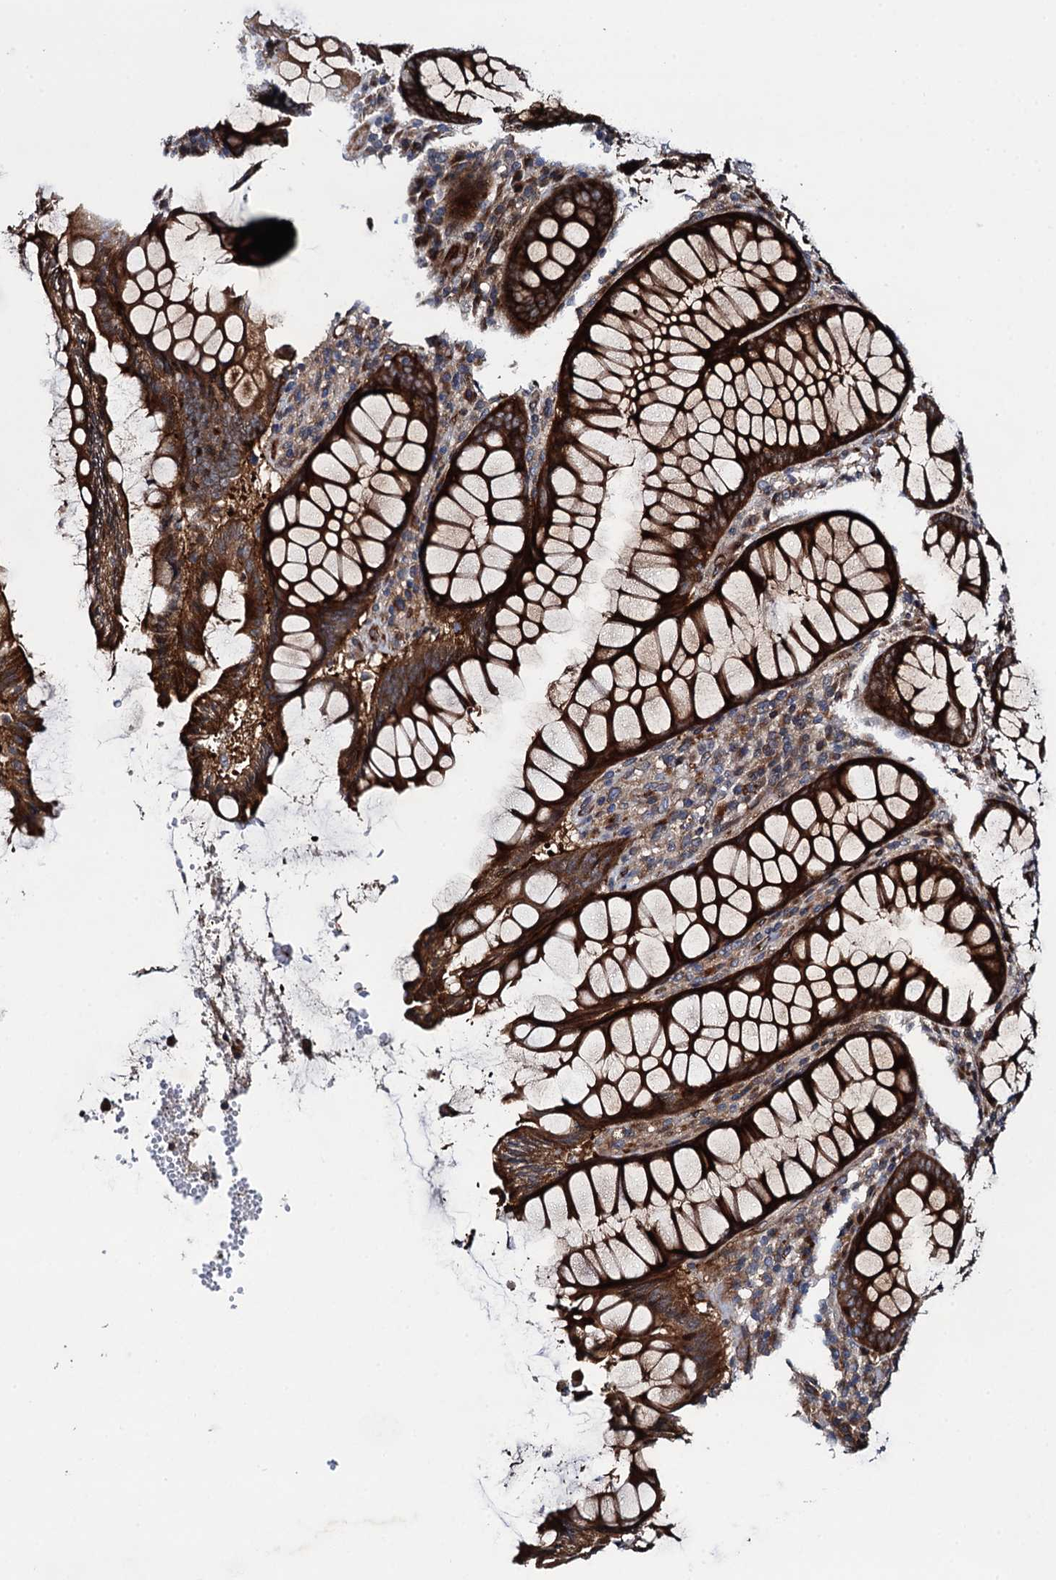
{"staining": {"intensity": "moderate", "quantity": ">75%", "location": "cytoplasmic/membranous"}, "tissue": "colon", "cell_type": "Endothelial cells", "image_type": "normal", "snomed": [{"axis": "morphology", "description": "Normal tissue, NOS"}, {"axis": "topography", "description": "Colon"}], "caption": "The image reveals a brown stain indicating the presence of a protein in the cytoplasmic/membranous of endothelial cells in colon.", "gene": "RHOBTB1", "patient": {"sex": "female", "age": 79}}